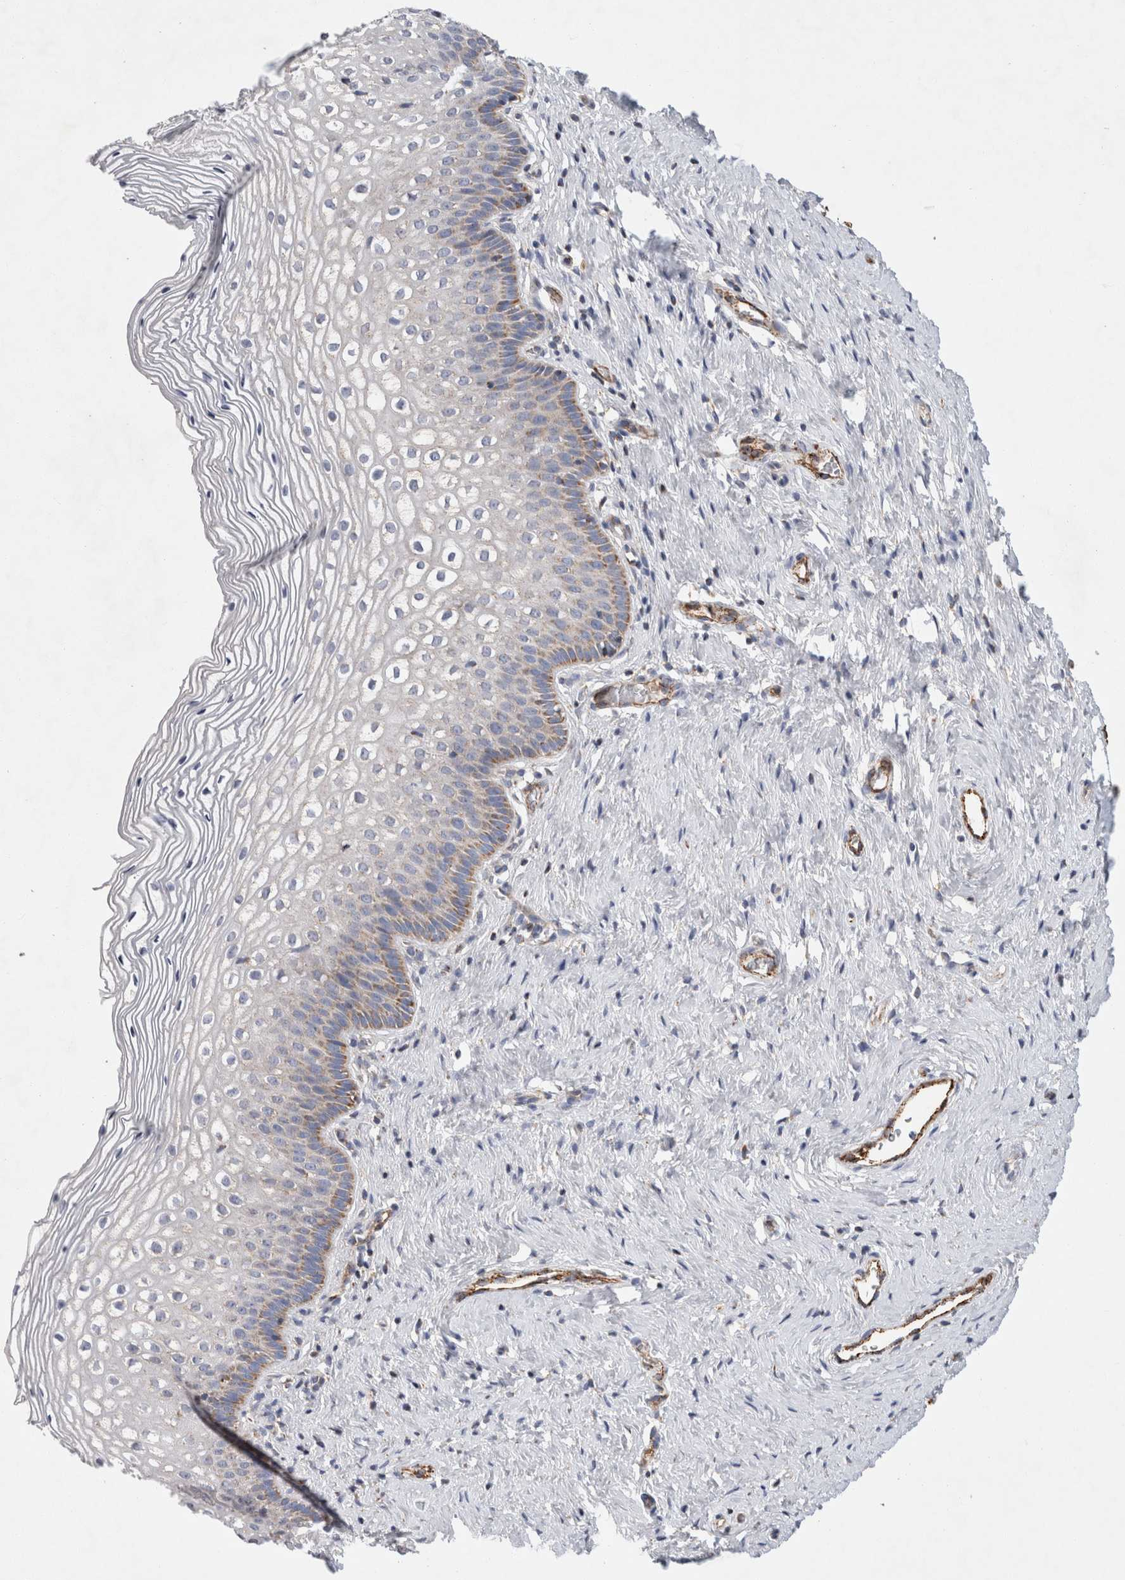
{"staining": {"intensity": "moderate", "quantity": "<25%", "location": "cytoplasmic/membranous"}, "tissue": "cervix", "cell_type": "Squamous epithelial cells", "image_type": "normal", "snomed": [{"axis": "morphology", "description": "Normal tissue, NOS"}, {"axis": "topography", "description": "Cervix"}], "caption": "Protein expression analysis of normal cervix reveals moderate cytoplasmic/membranous staining in about <25% of squamous epithelial cells. (DAB = brown stain, brightfield microscopy at high magnification).", "gene": "IARS2", "patient": {"sex": "female", "age": 27}}